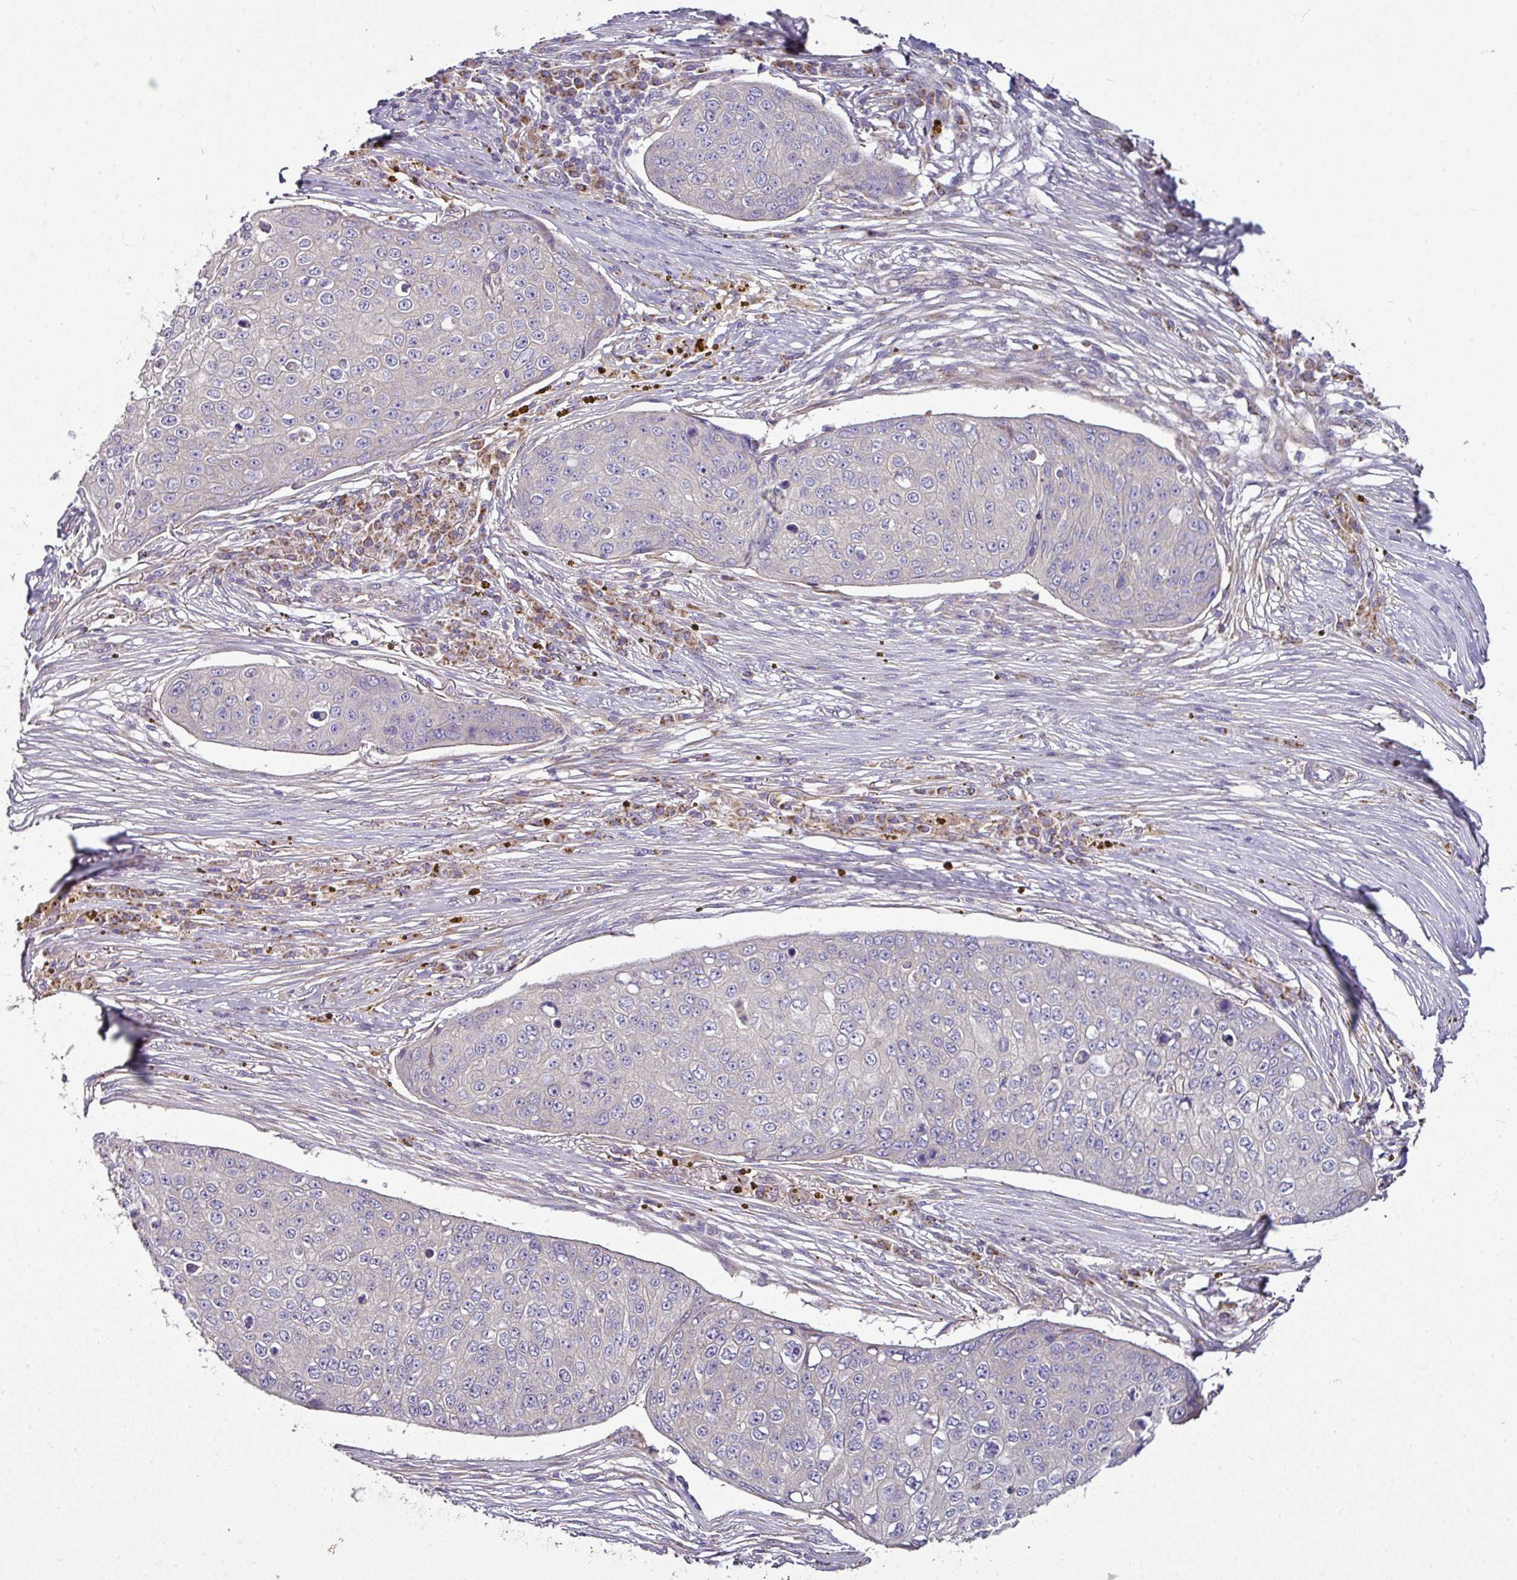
{"staining": {"intensity": "negative", "quantity": "none", "location": "none"}, "tissue": "skin cancer", "cell_type": "Tumor cells", "image_type": "cancer", "snomed": [{"axis": "morphology", "description": "Squamous cell carcinoma, NOS"}, {"axis": "topography", "description": "Skin"}], "caption": "Tumor cells show no significant protein expression in squamous cell carcinoma (skin).", "gene": "GAN", "patient": {"sex": "male", "age": 71}}